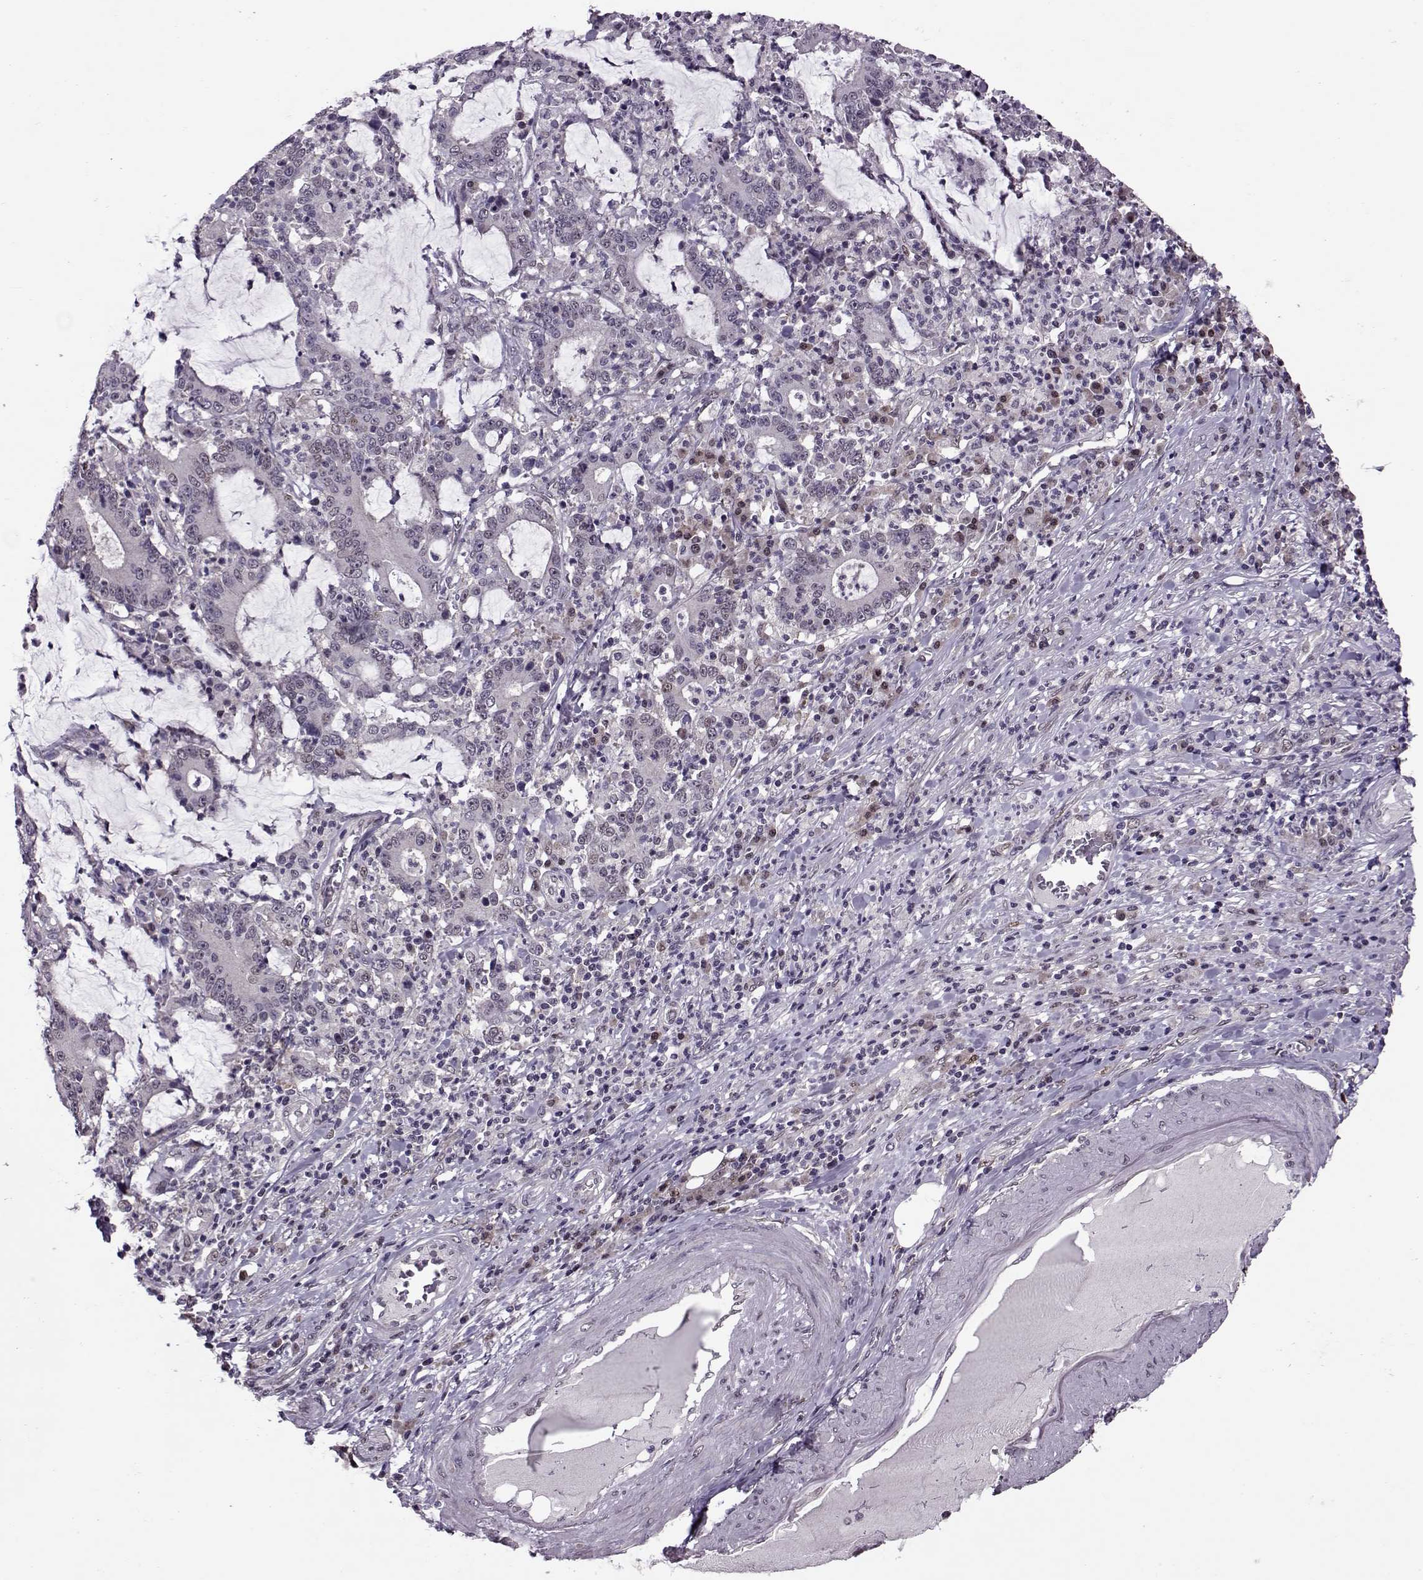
{"staining": {"intensity": "negative", "quantity": "none", "location": "none"}, "tissue": "stomach cancer", "cell_type": "Tumor cells", "image_type": "cancer", "snomed": [{"axis": "morphology", "description": "Adenocarcinoma, NOS"}, {"axis": "topography", "description": "Stomach, upper"}], "caption": "The immunohistochemistry histopathology image has no significant positivity in tumor cells of stomach cancer (adenocarcinoma) tissue. The staining is performed using DAB (3,3'-diaminobenzidine) brown chromogen with nuclei counter-stained in using hematoxylin.", "gene": "CDK4", "patient": {"sex": "male", "age": 68}}